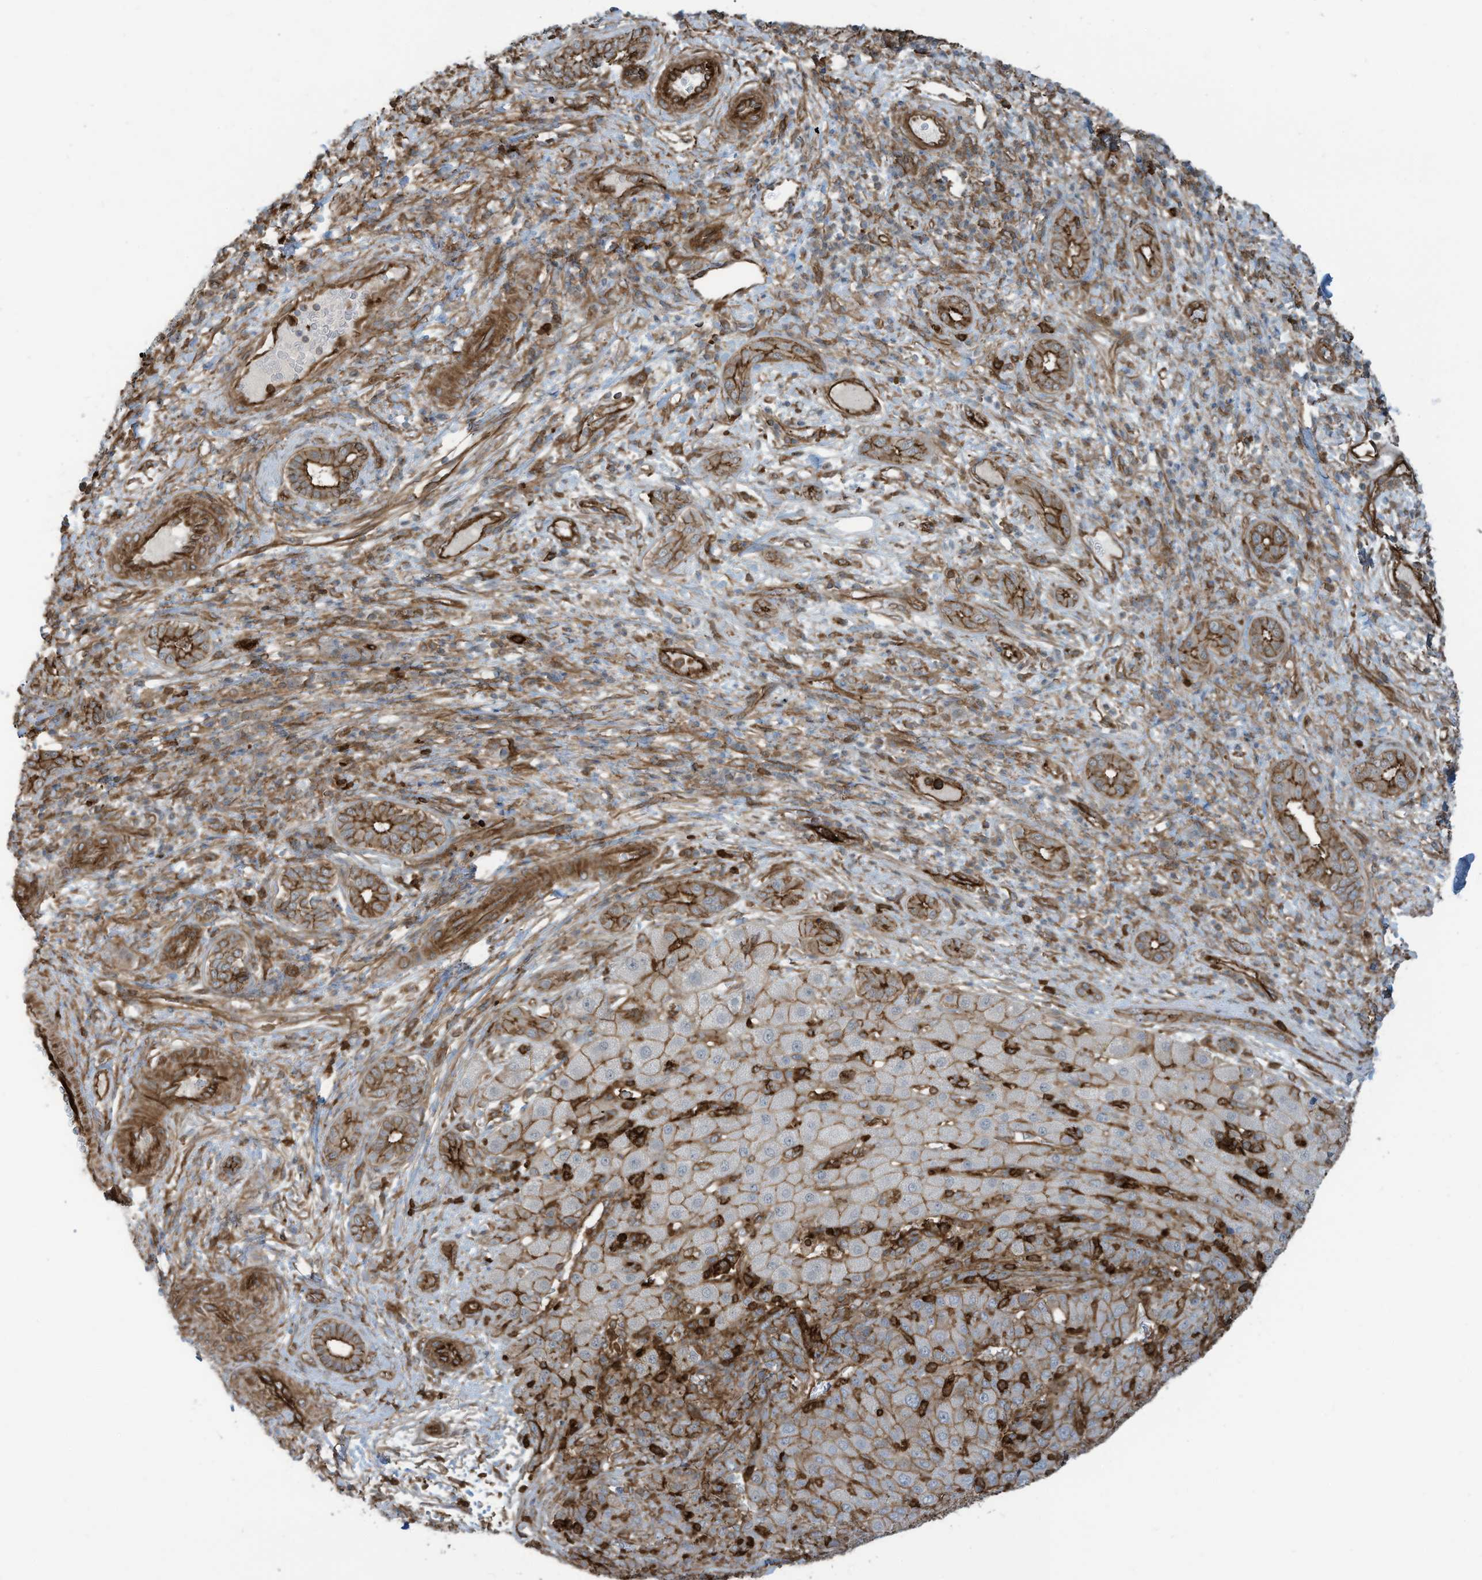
{"staining": {"intensity": "moderate", "quantity": ">75%", "location": "cytoplasmic/membranous"}, "tissue": "liver cancer", "cell_type": "Tumor cells", "image_type": "cancer", "snomed": [{"axis": "morphology", "description": "Carcinoma, Hepatocellular, NOS"}, {"axis": "topography", "description": "Liver"}], "caption": "Liver cancer (hepatocellular carcinoma) stained with a protein marker reveals moderate staining in tumor cells.", "gene": "SLC9A2", "patient": {"sex": "male", "age": 65}}